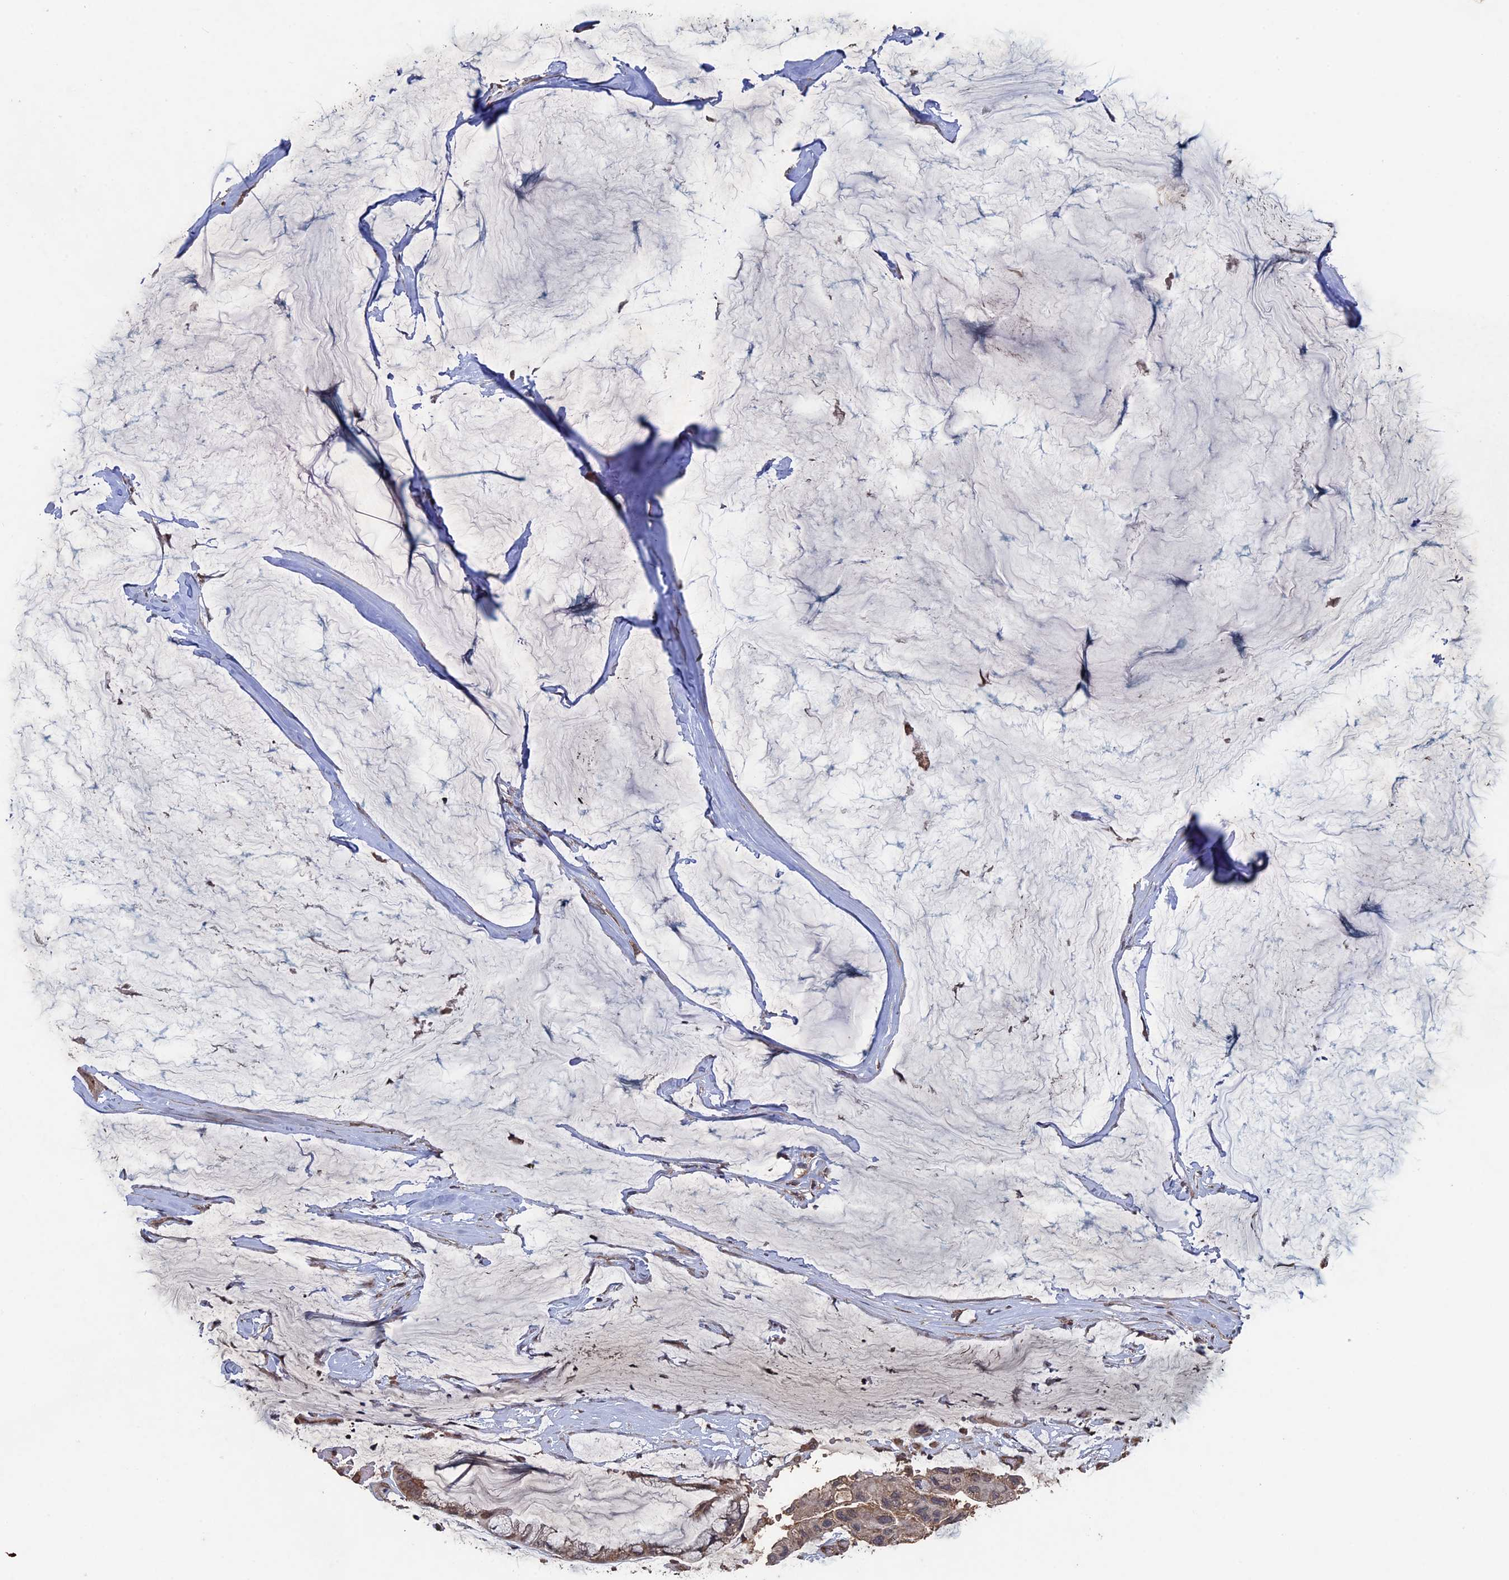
{"staining": {"intensity": "weak", "quantity": ">75%", "location": "cytoplasmic/membranous"}, "tissue": "ovarian cancer", "cell_type": "Tumor cells", "image_type": "cancer", "snomed": [{"axis": "morphology", "description": "Cystadenocarcinoma, mucinous, NOS"}, {"axis": "topography", "description": "Ovary"}], "caption": "Human ovarian cancer (mucinous cystadenocarcinoma) stained with a brown dye exhibits weak cytoplasmic/membranous positive staining in approximately >75% of tumor cells.", "gene": "RAB15", "patient": {"sex": "female", "age": 39}}